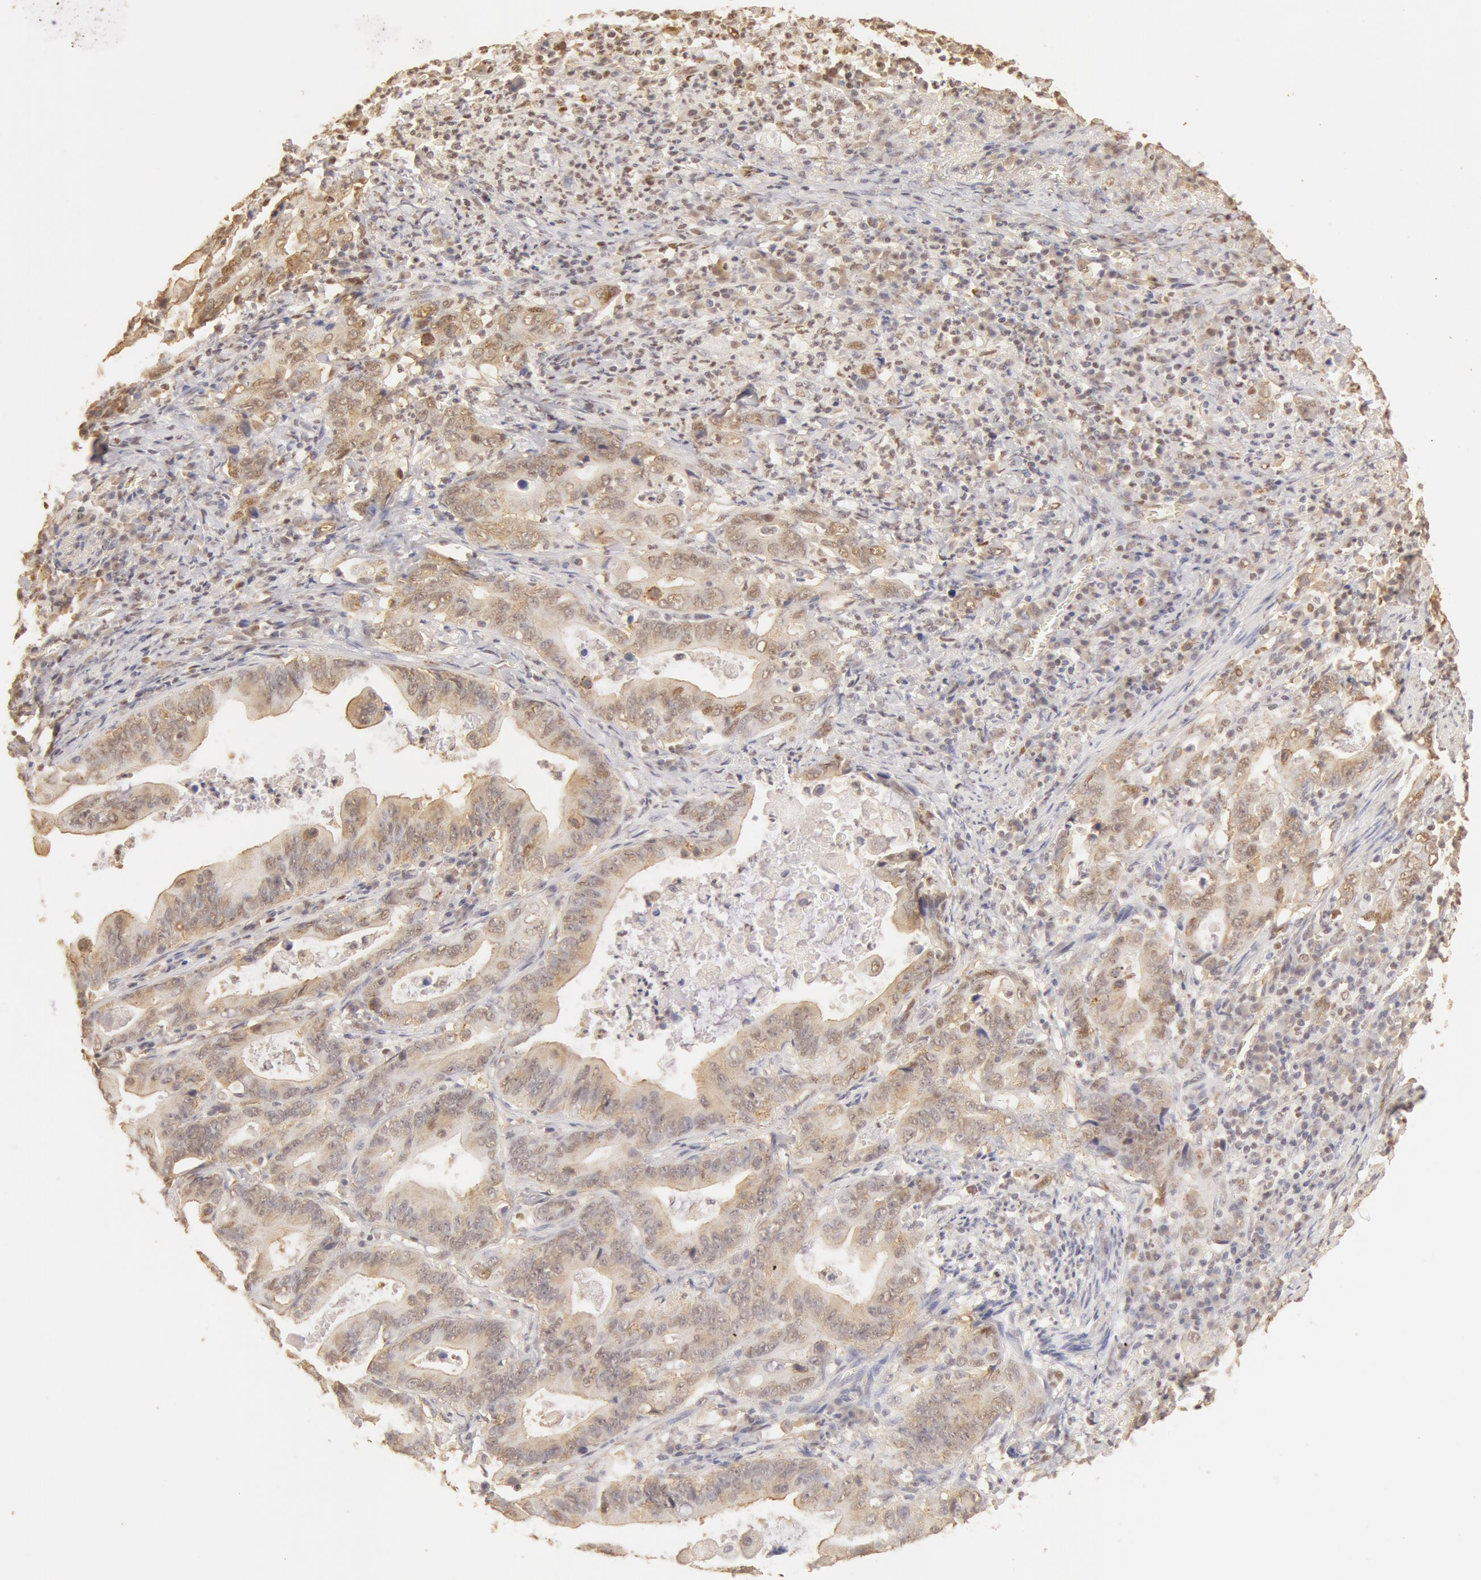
{"staining": {"intensity": "moderate", "quantity": ">75%", "location": "cytoplasmic/membranous,nuclear"}, "tissue": "stomach cancer", "cell_type": "Tumor cells", "image_type": "cancer", "snomed": [{"axis": "morphology", "description": "Adenocarcinoma, NOS"}, {"axis": "topography", "description": "Stomach, upper"}], "caption": "This is an image of IHC staining of stomach cancer (adenocarcinoma), which shows moderate staining in the cytoplasmic/membranous and nuclear of tumor cells.", "gene": "SNRNP70", "patient": {"sex": "male", "age": 63}}